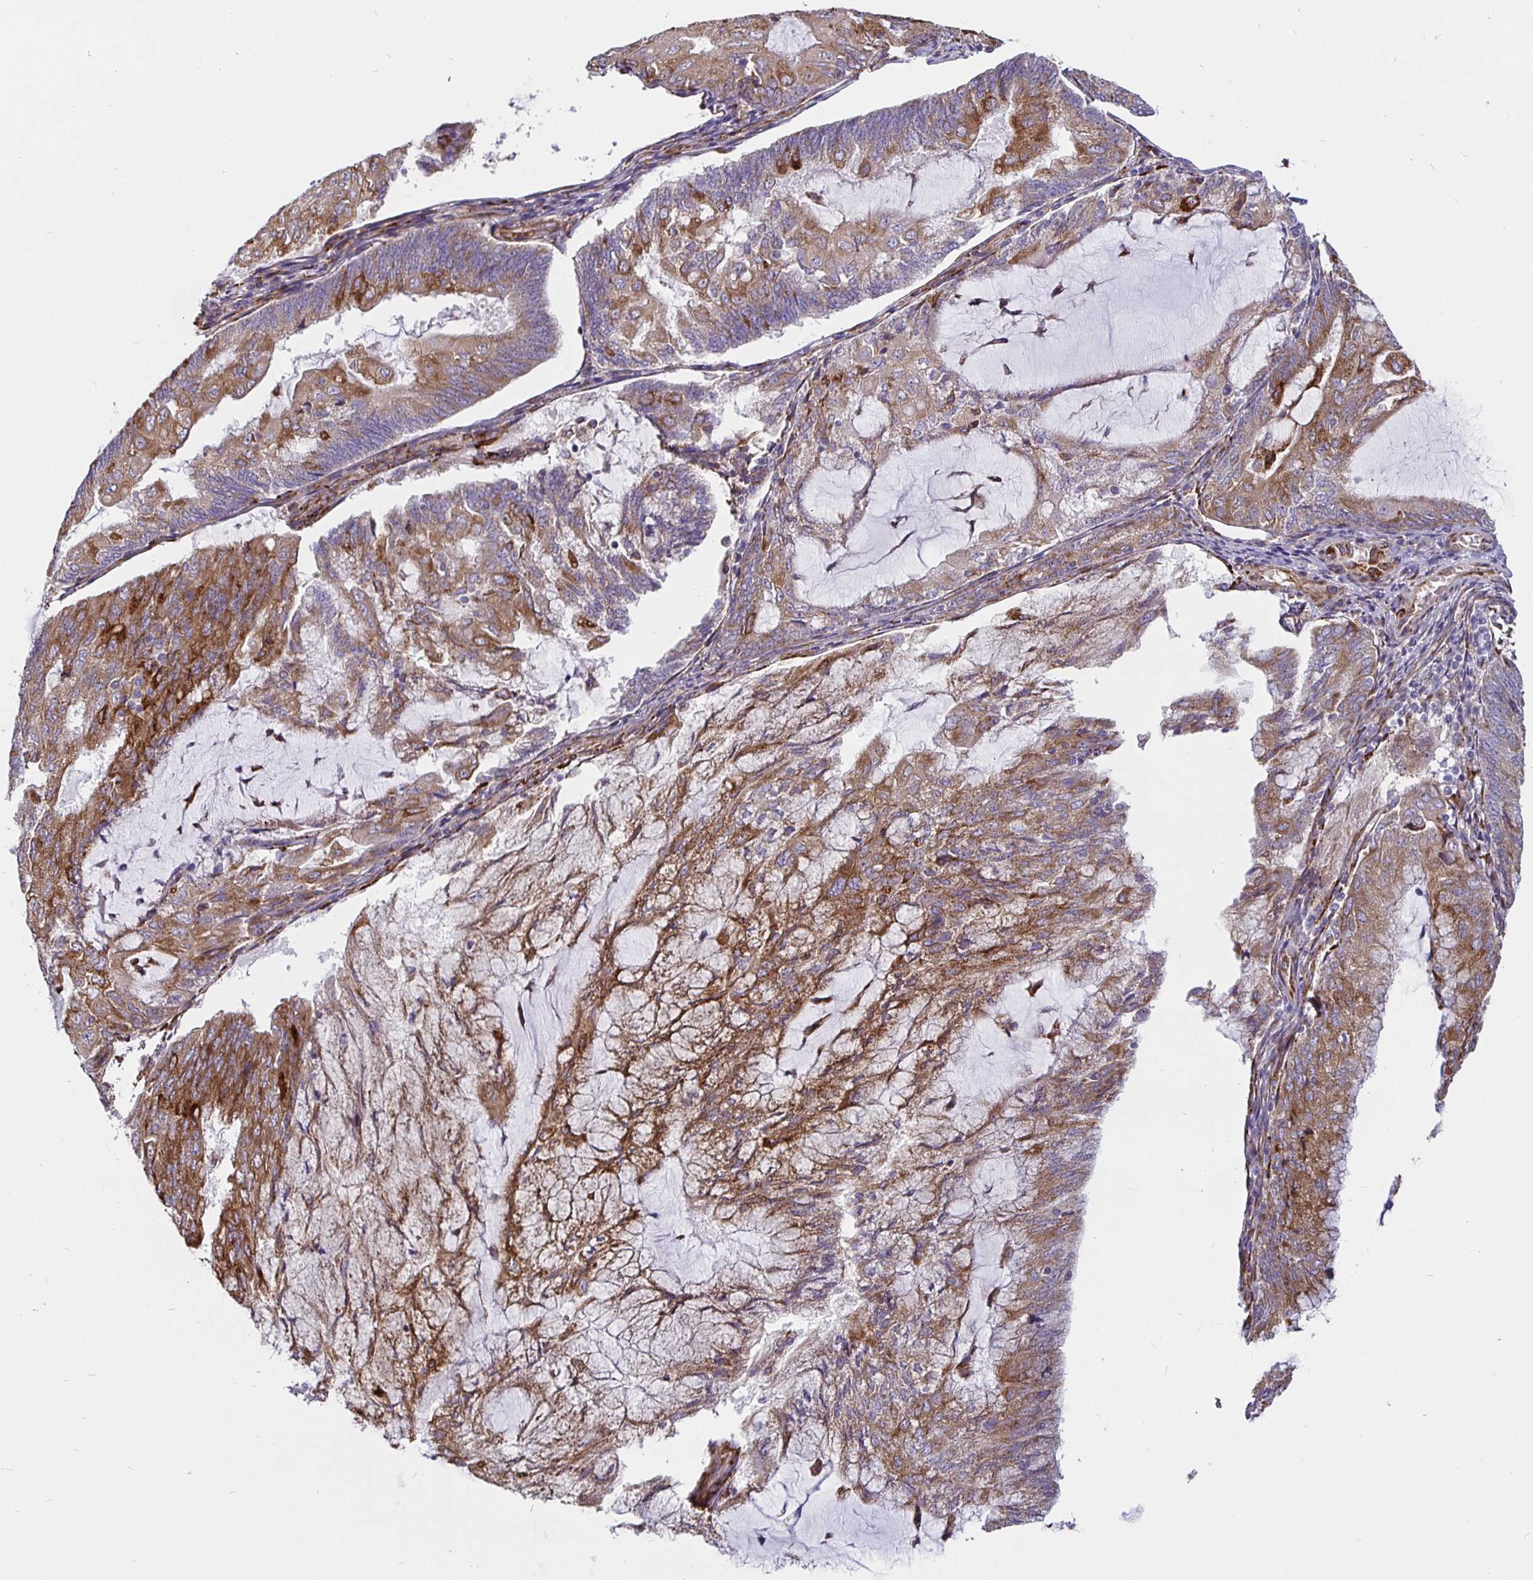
{"staining": {"intensity": "strong", "quantity": "25%-75%", "location": "cytoplasmic/membranous"}, "tissue": "endometrial cancer", "cell_type": "Tumor cells", "image_type": "cancer", "snomed": [{"axis": "morphology", "description": "Adenocarcinoma, NOS"}, {"axis": "topography", "description": "Endometrium"}], "caption": "There is high levels of strong cytoplasmic/membranous staining in tumor cells of endometrial adenocarcinoma, as demonstrated by immunohistochemical staining (brown color).", "gene": "P4HA2", "patient": {"sex": "female", "age": 81}}